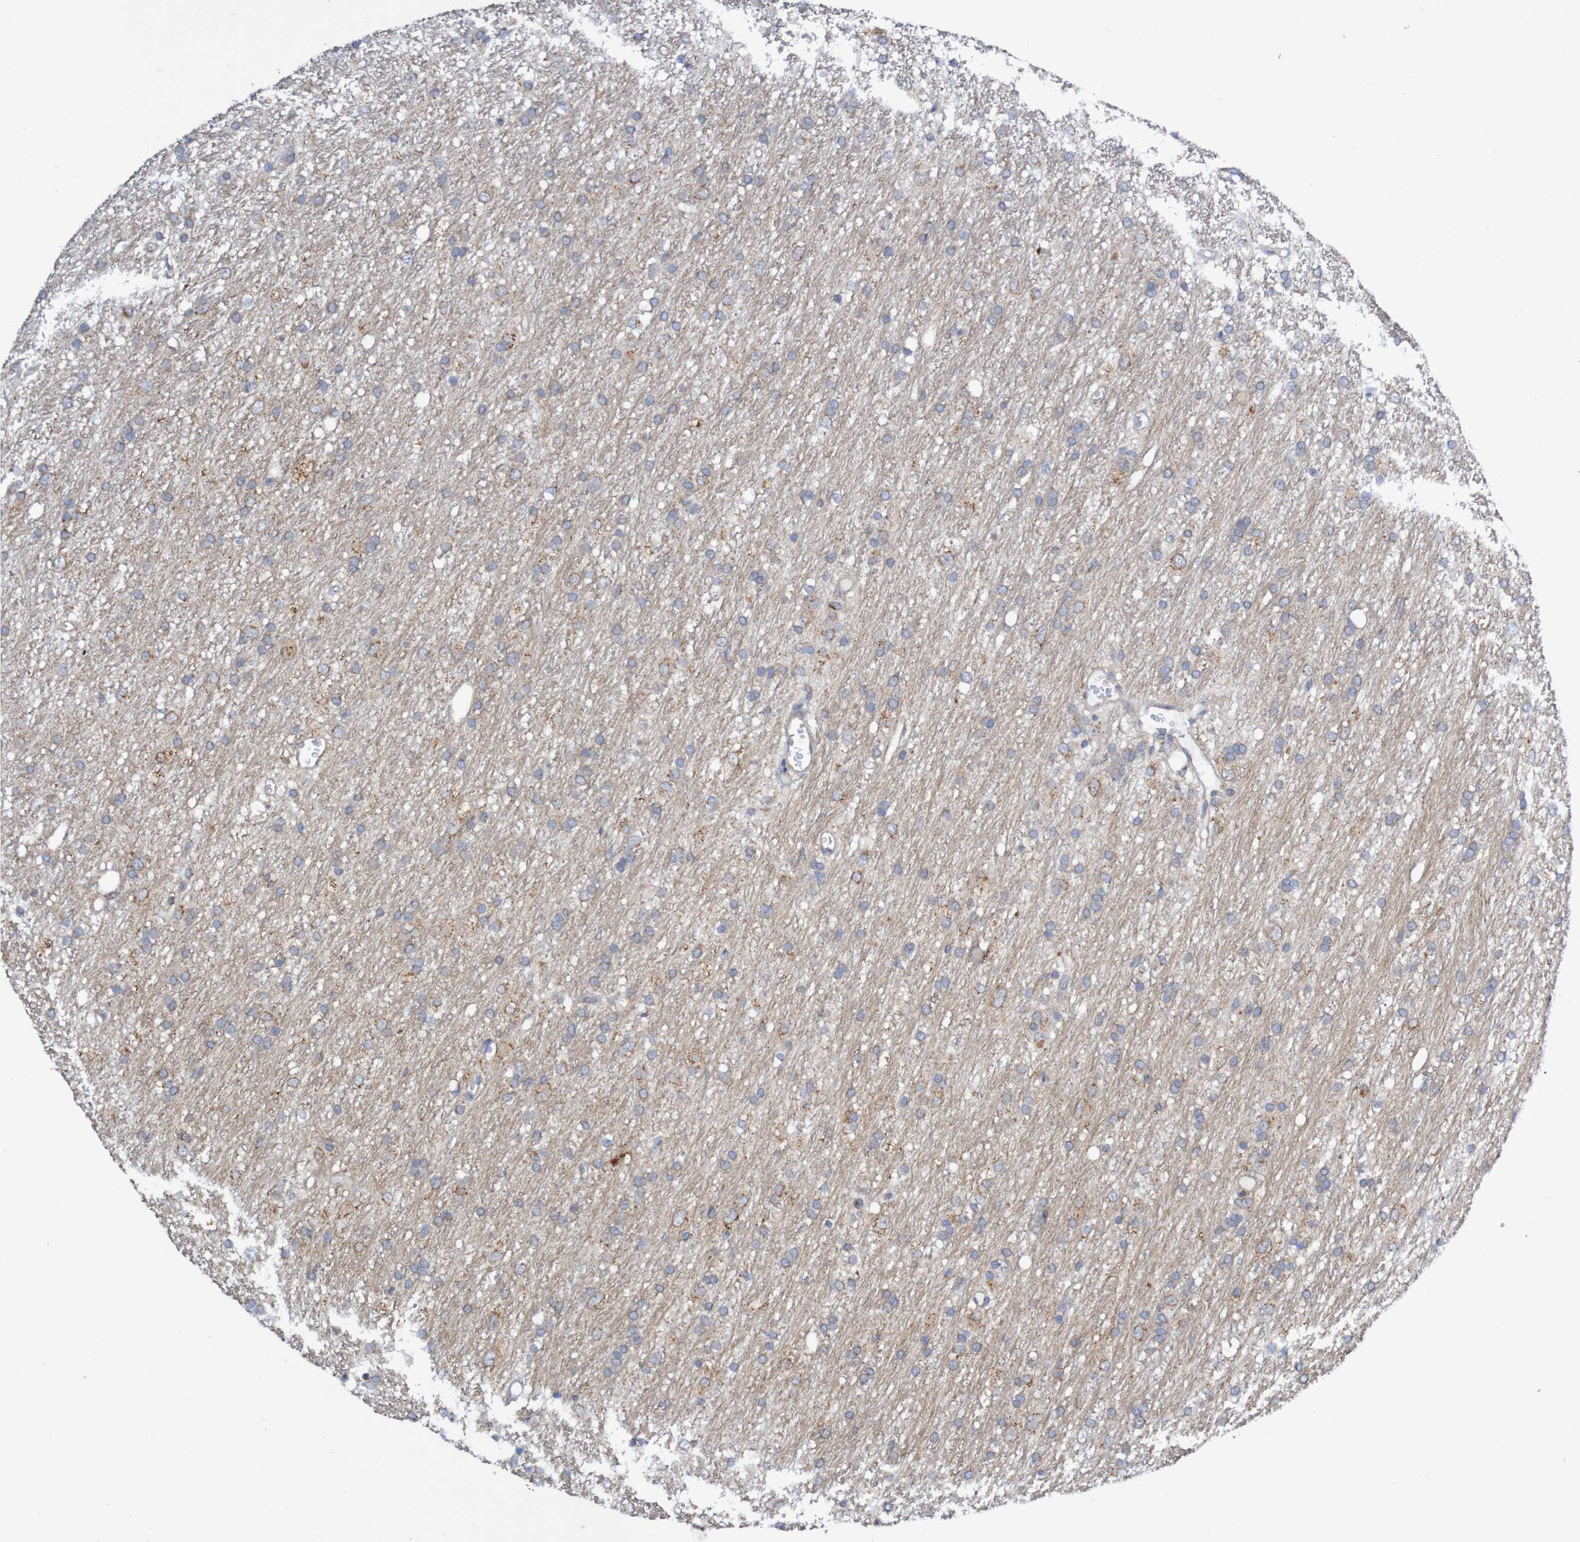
{"staining": {"intensity": "moderate", "quantity": "<25%", "location": "cytoplasmic/membranous"}, "tissue": "glioma", "cell_type": "Tumor cells", "image_type": "cancer", "snomed": [{"axis": "morphology", "description": "Glioma, malignant, Low grade"}, {"axis": "topography", "description": "Brain"}], "caption": "Protein expression analysis of human malignant low-grade glioma reveals moderate cytoplasmic/membranous positivity in approximately <25% of tumor cells.", "gene": "LMBRD2", "patient": {"sex": "male", "age": 77}}